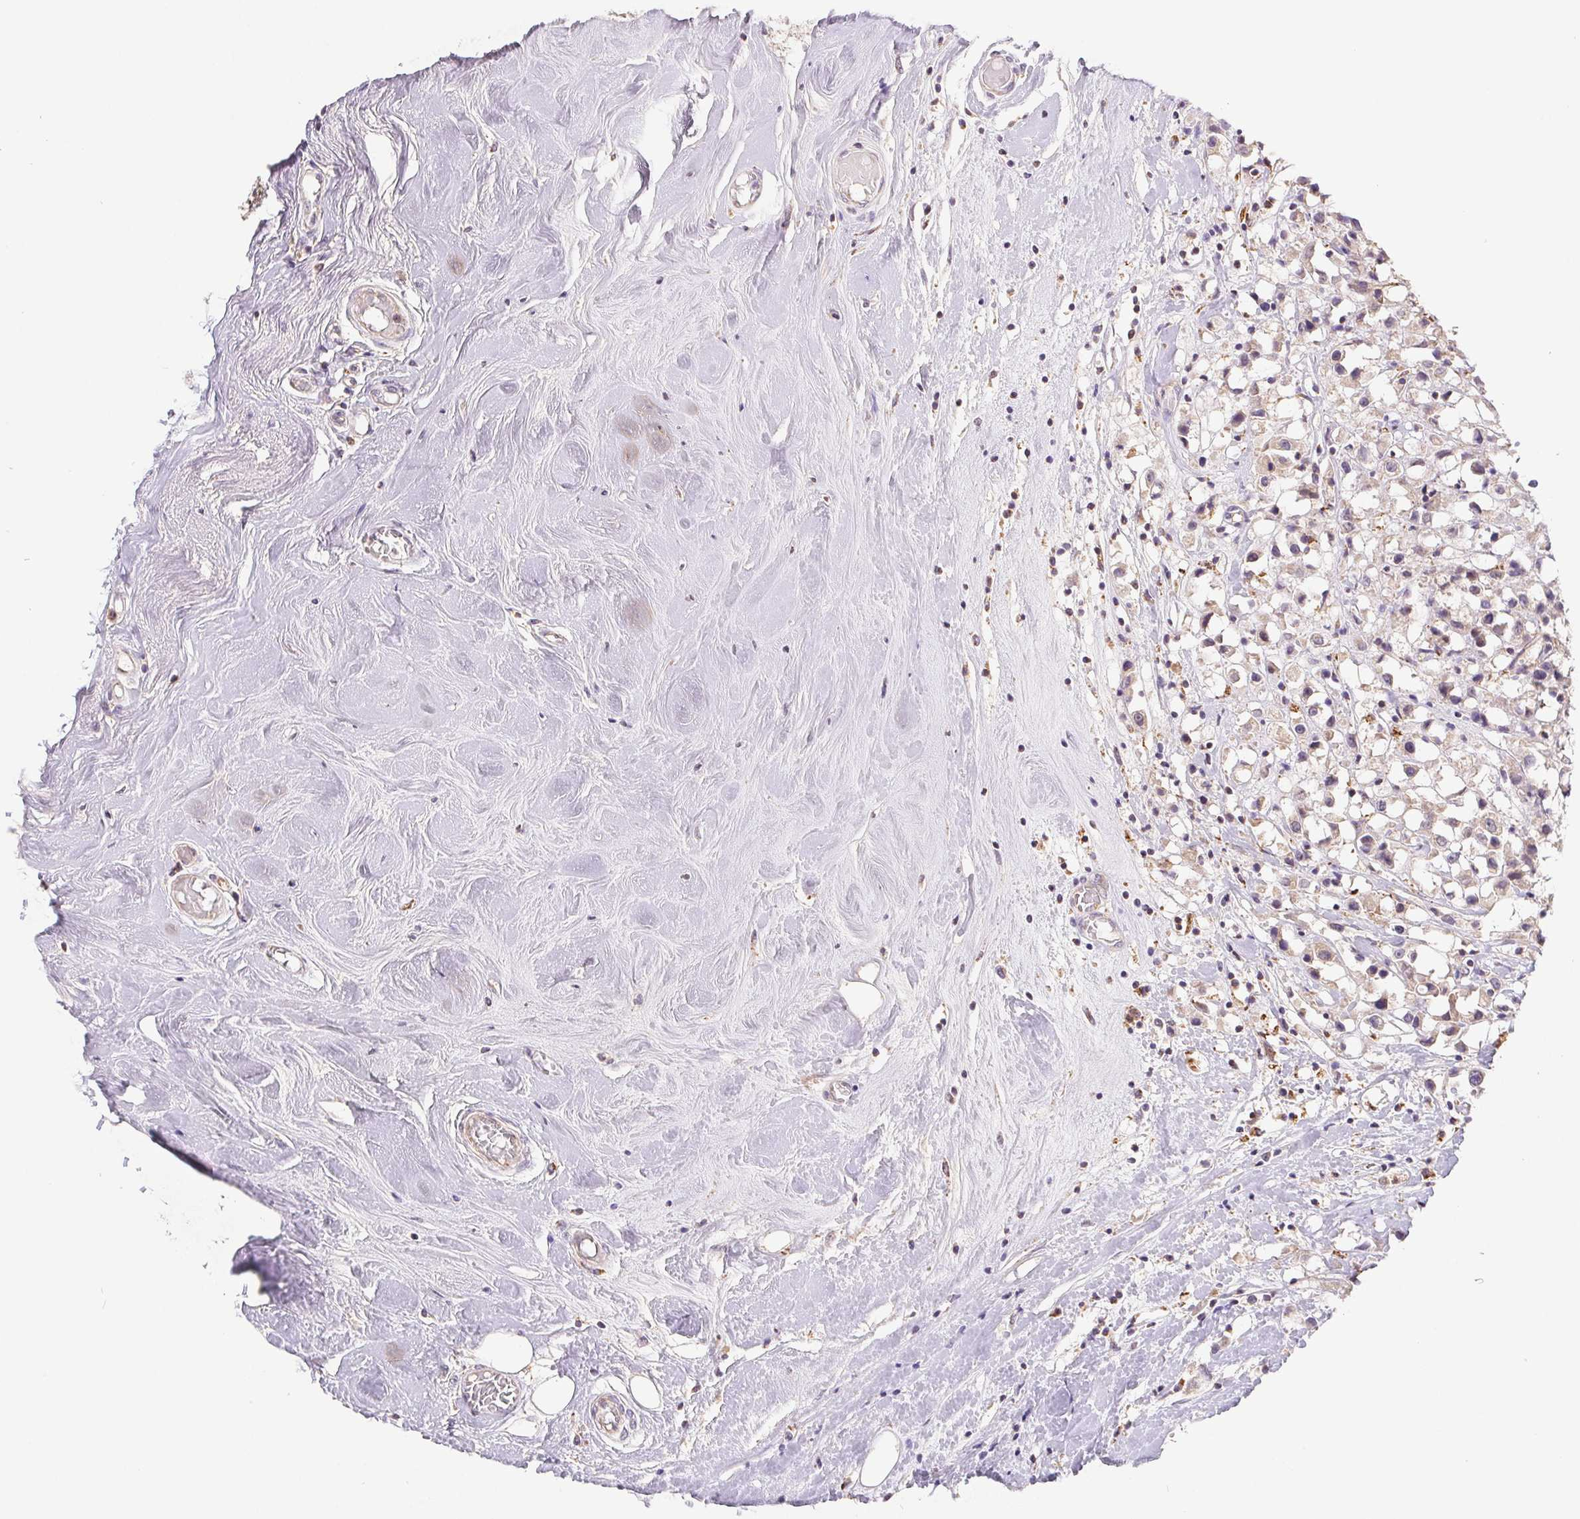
{"staining": {"intensity": "weak", "quantity": "25%-75%", "location": "cytoplasmic/membranous"}, "tissue": "breast cancer", "cell_type": "Tumor cells", "image_type": "cancer", "snomed": [{"axis": "morphology", "description": "Duct carcinoma"}, {"axis": "topography", "description": "Breast"}], "caption": "Immunohistochemical staining of human breast cancer exhibits weak cytoplasmic/membranous protein staining in approximately 25%-75% of tumor cells.", "gene": "EMC6", "patient": {"sex": "female", "age": 61}}